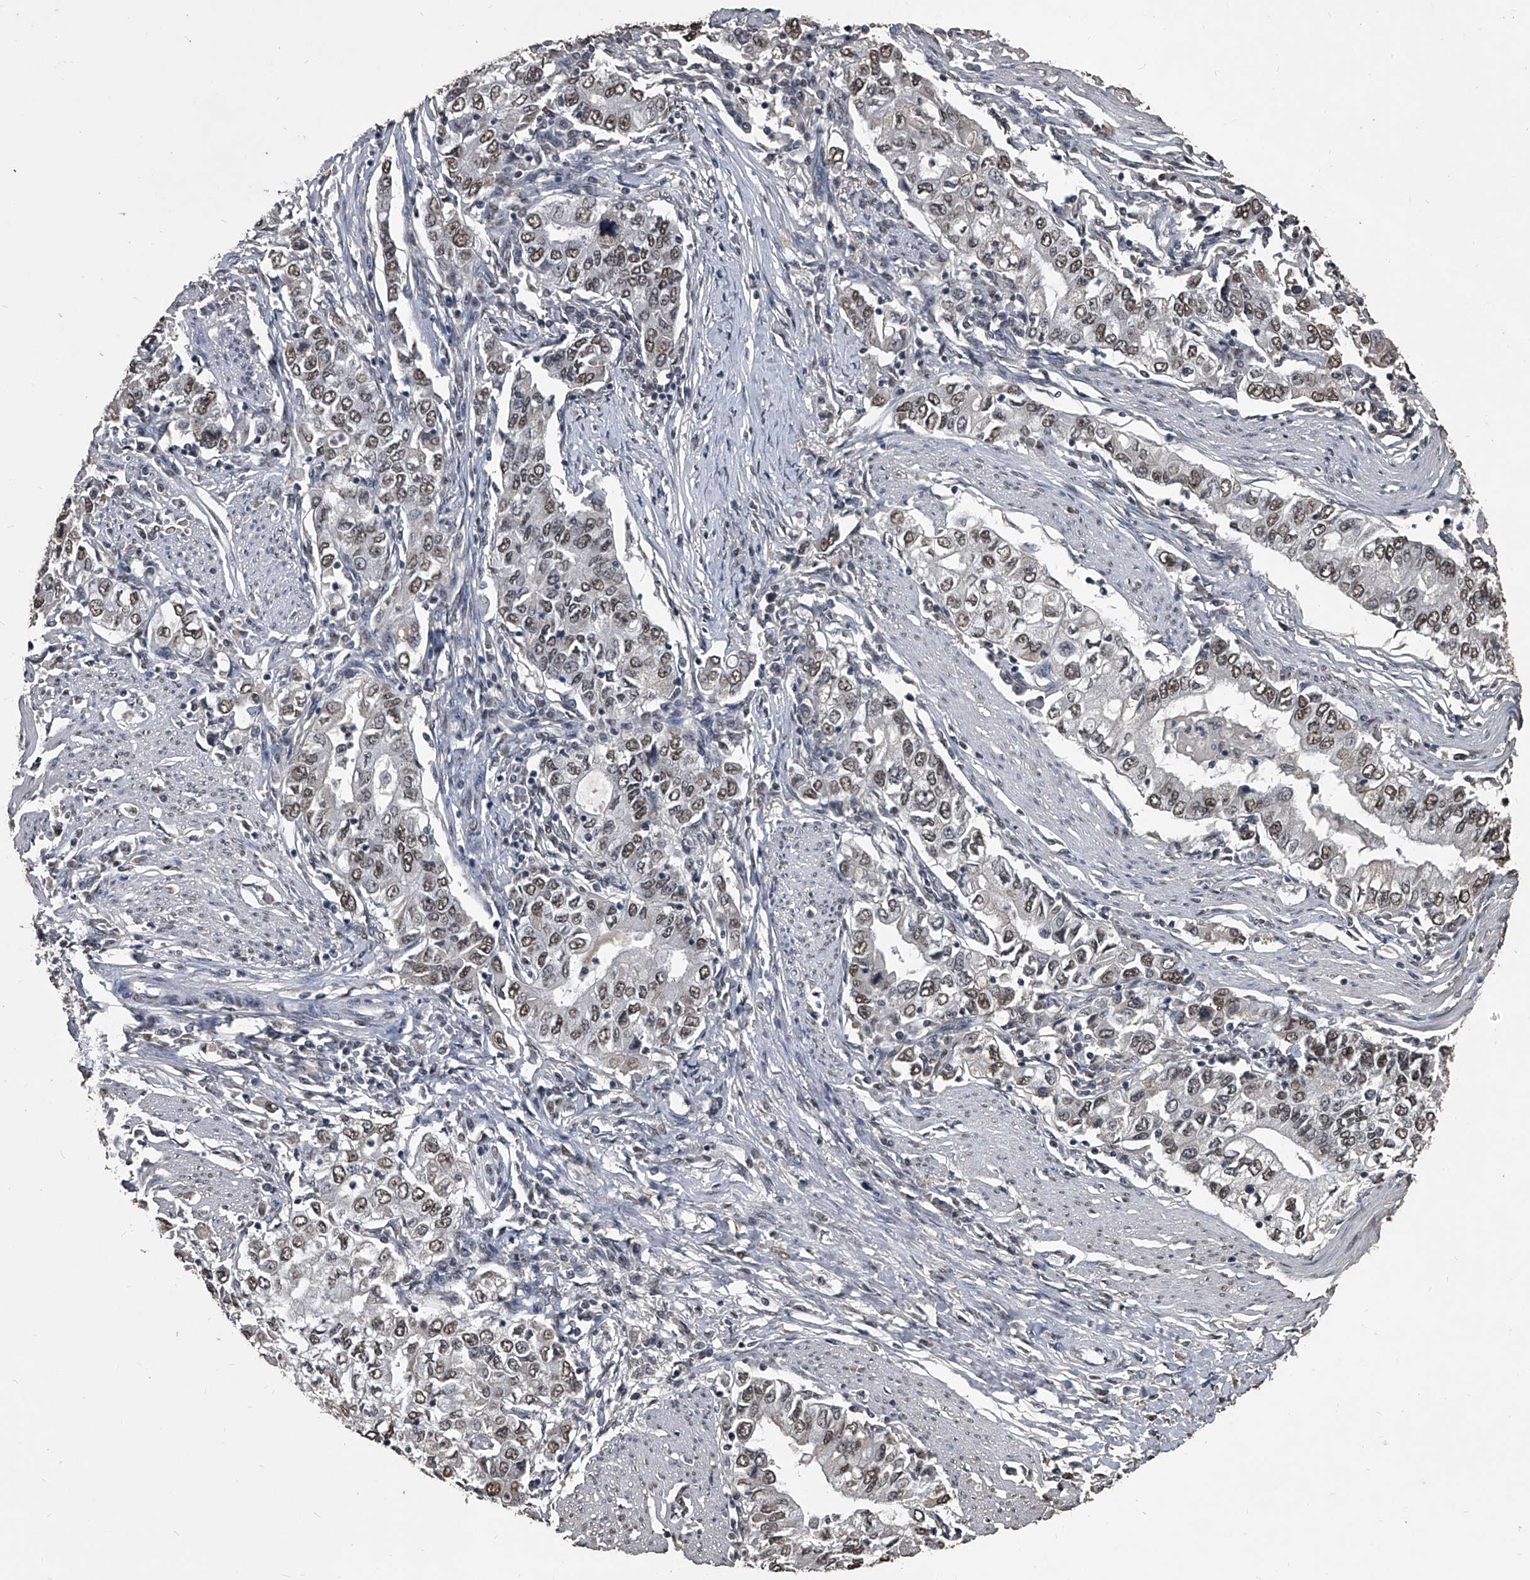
{"staining": {"intensity": "moderate", "quantity": ">75%", "location": "nuclear"}, "tissue": "stomach cancer", "cell_type": "Tumor cells", "image_type": "cancer", "snomed": [{"axis": "morphology", "description": "Adenocarcinoma, NOS"}, {"axis": "topography", "description": "Stomach, lower"}], "caption": "There is medium levels of moderate nuclear expression in tumor cells of stomach cancer (adenocarcinoma), as demonstrated by immunohistochemical staining (brown color).", "gene": "MATR3", "patient": {"sex": "female", "age": 72}}